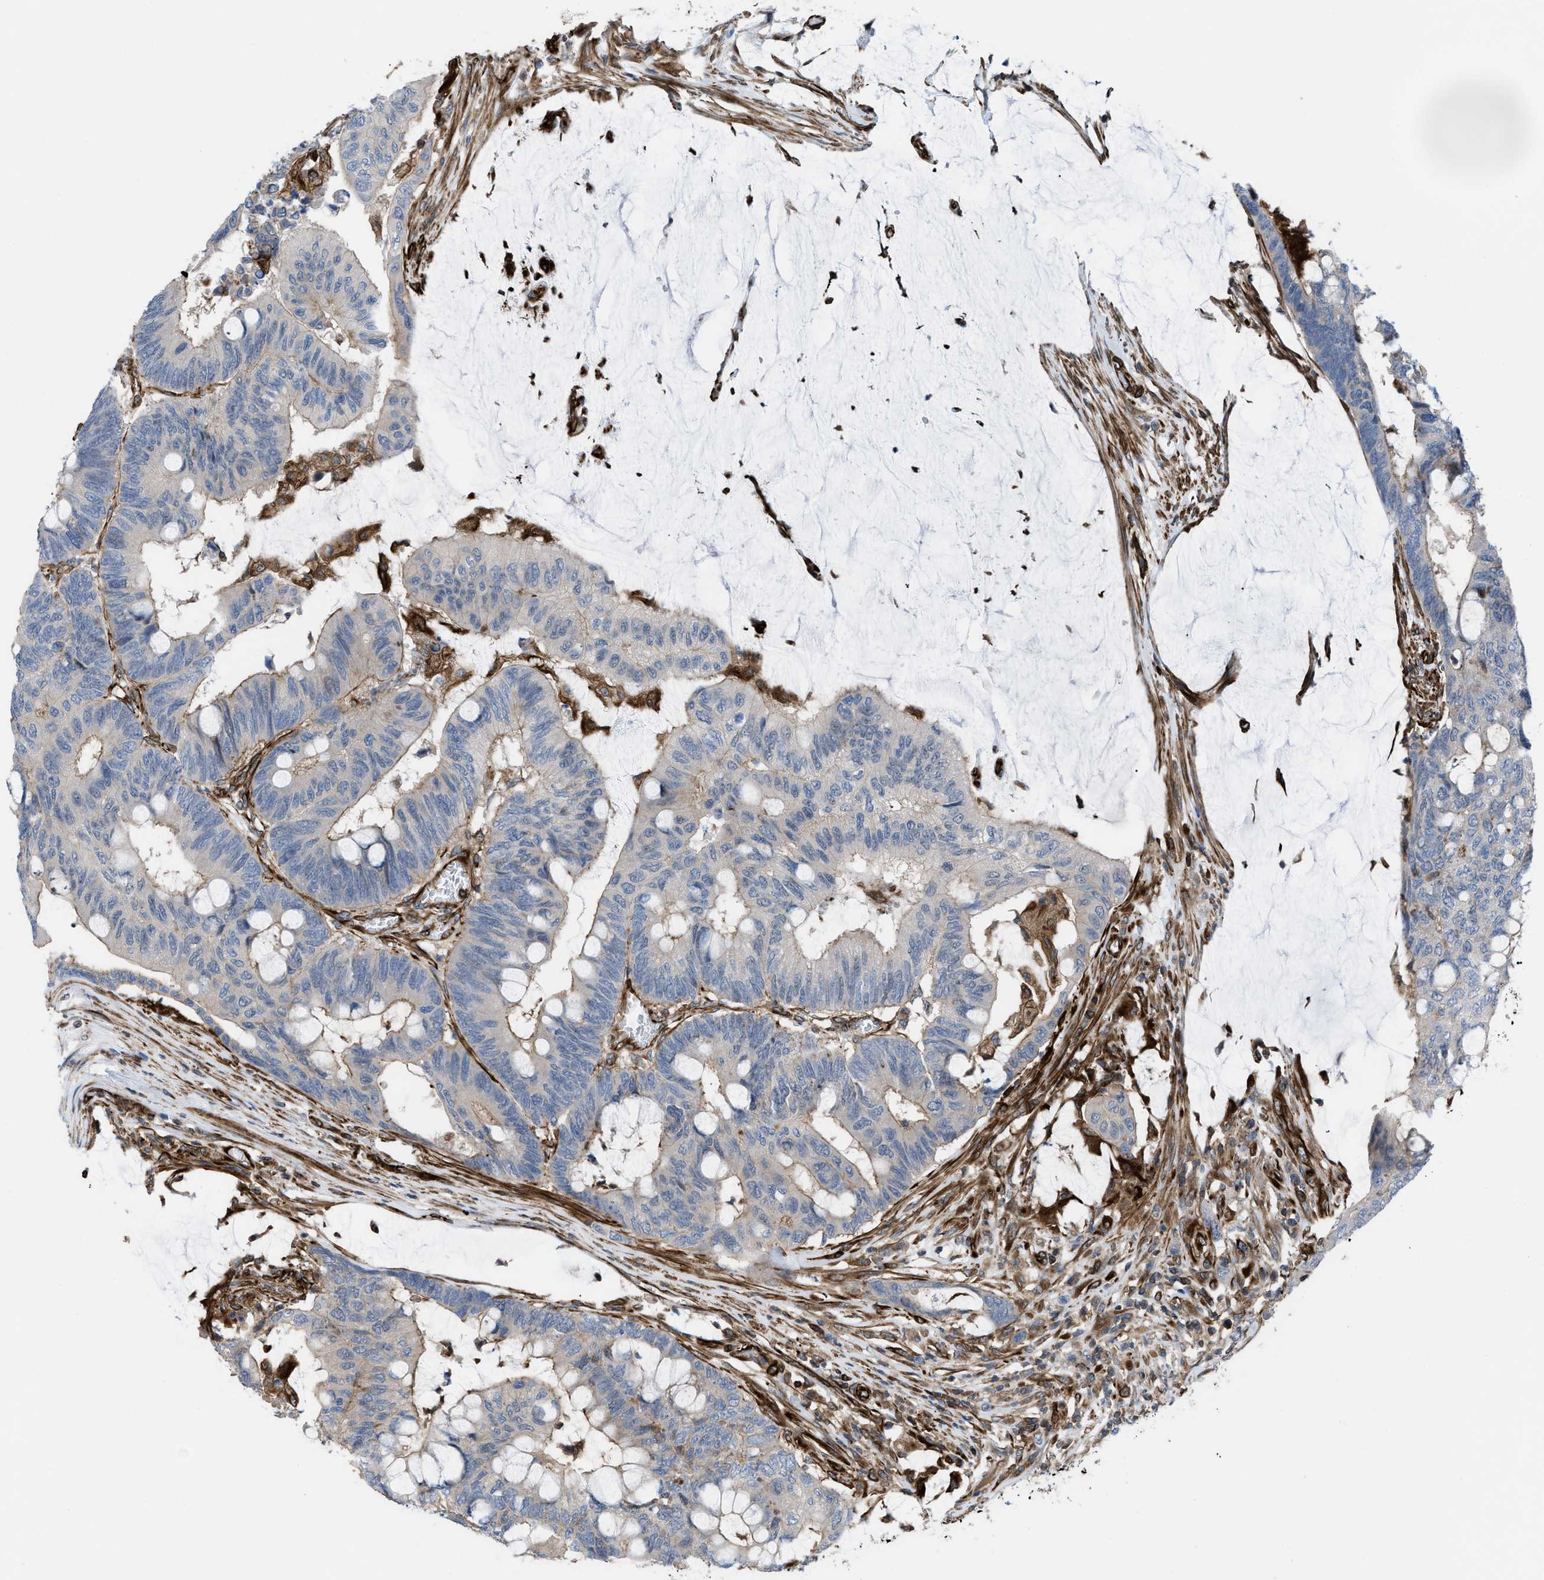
{"staining": {"intensity": "moderate", "quantity": "25%-75%", "location": "cytoplasmic/membranous"}, "tissue": "colorectal cancer", "cell_type": "Tumor cells", "image_type": "cancer", "snomed": [{"axis": "morphology", "description": "Normal tissue, NOS"}, {"axis": "morphology", "description": "Adenocarcinoma, NOS"}, {"axis": "topography", "description": "Rectum"}], "caption": "High-magnification brightfield microscopy of colorectal cancer stained with DAB (3,3'-diaminobenzidine) (brown) and counterstained with hematoxylin (blue). tumor cells exhibit moderate cytoplasmic/membranous positivity is present in about25%-75% of cells.", "gene": "PTPRE", "patient": {"sex": "male", "age": 92}}